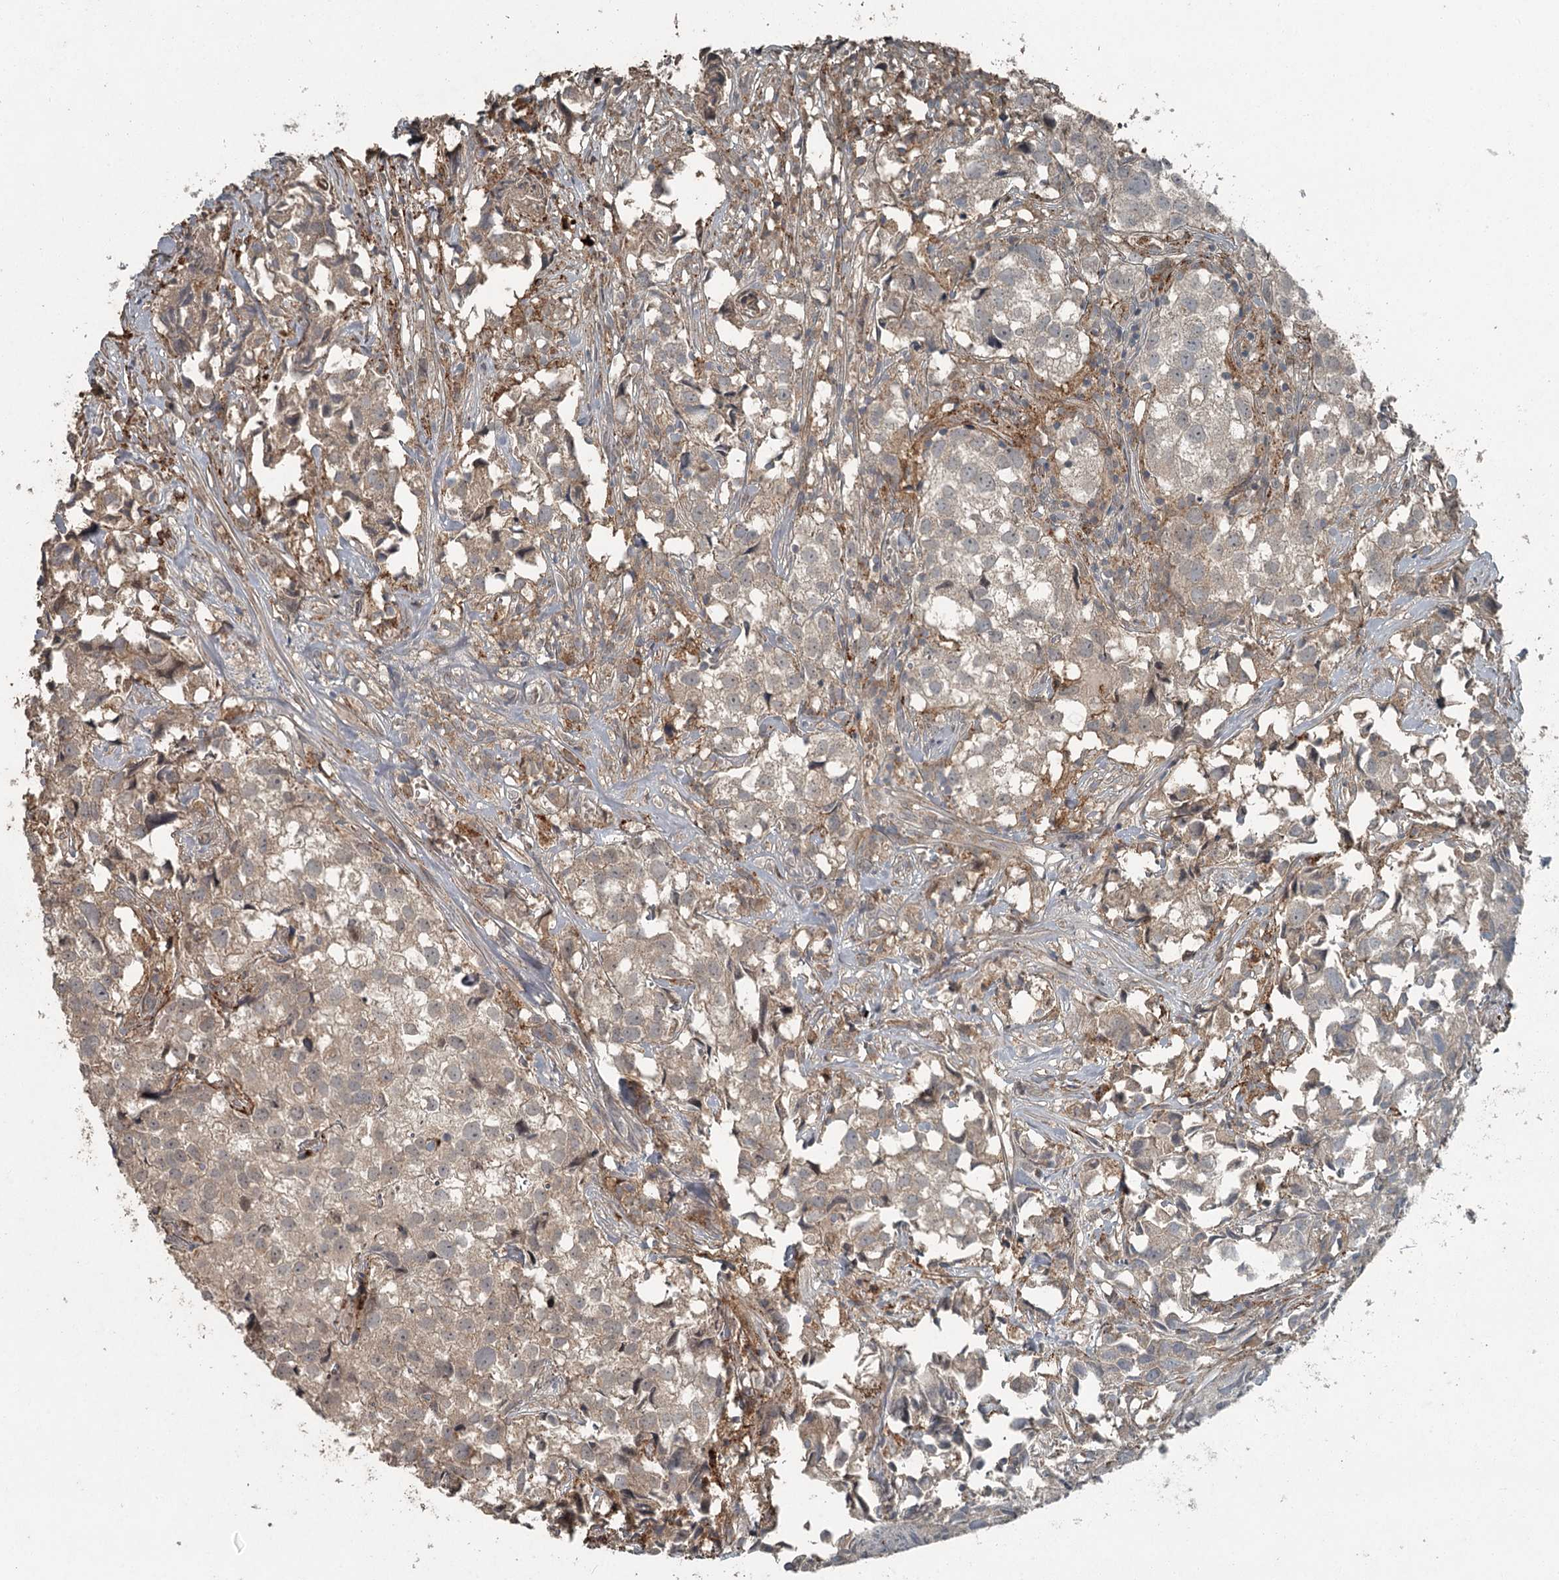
{"staining": {"intensity": "weak", "quantity": "<25%", "location": "cytoplasmic/membranous"}, "tissue": "urothelial cancer", "cell_type": "Tumor cells", "image_type": "cancer", "snomed": [{"axis": "morphology", "description": "Urothelial carcinoma, High grade"}, {"axis": "topography", "description": "Urinary bladder"}], "caption": "High power microscopy histopathology image of an immunohistochemistry (IHC) histopathology image of urothelial carcinoma (high-grade), revealing no significant expression in tumor cells.", "gene": "SLC39A8", "patient": {"sex": "female", "age": 75}}